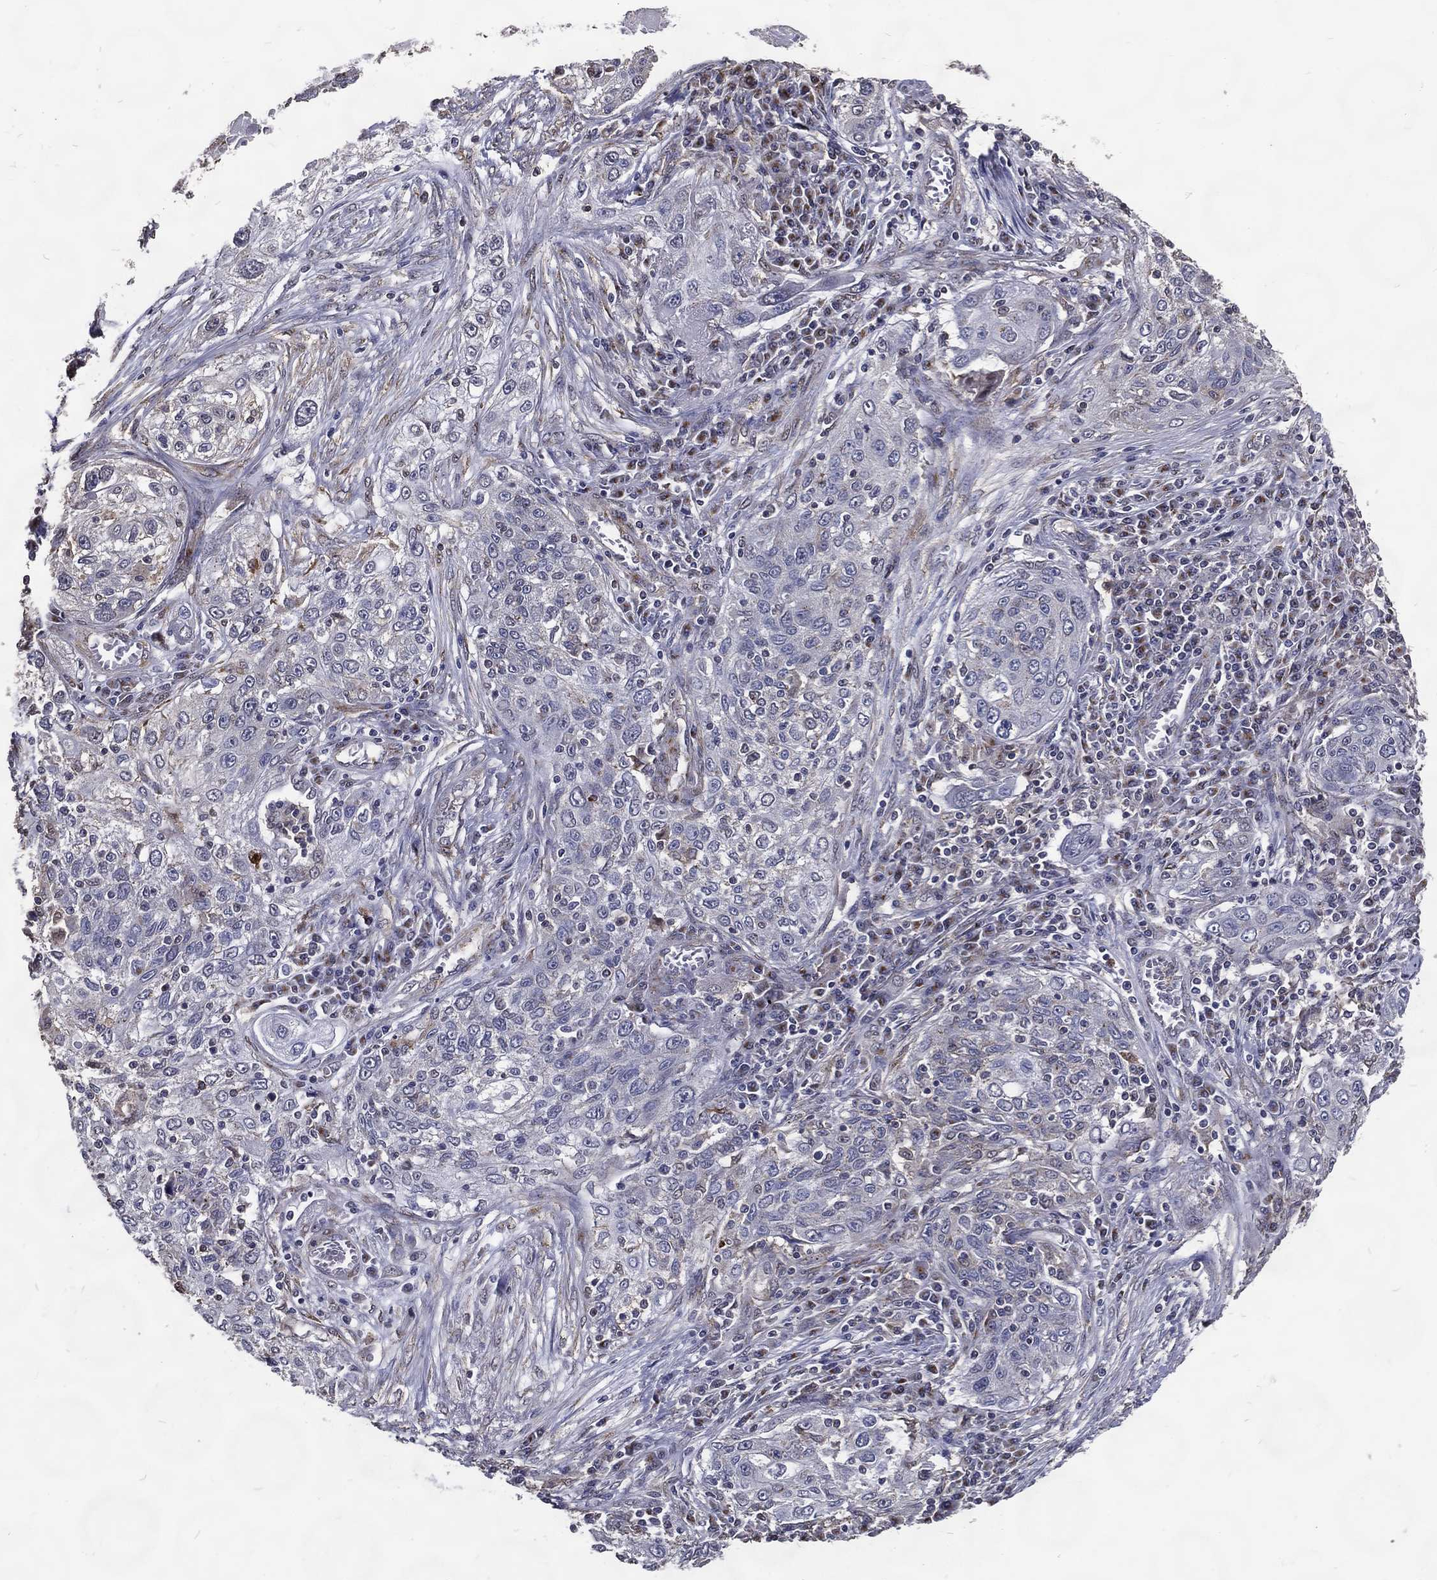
{"staining": {"intensity": "negative", "quantity": "none", "location": "none"}, "tissue": "lung cancer", "cell_type": "Tumor cells", "image_type": "cancer", "snomed": [{"axis": "morphology", "description": "Squamous cell carcinoma, NOS"}, {"axis": "topography", "description": "Lung"}], "caption": "Squamous cell carcinoma (lung) was stained to show a protein in brown. There is no significant positivity in tumor cells.", "gene": "GPR183", "patient": {"sex": "female", "age": 69}}